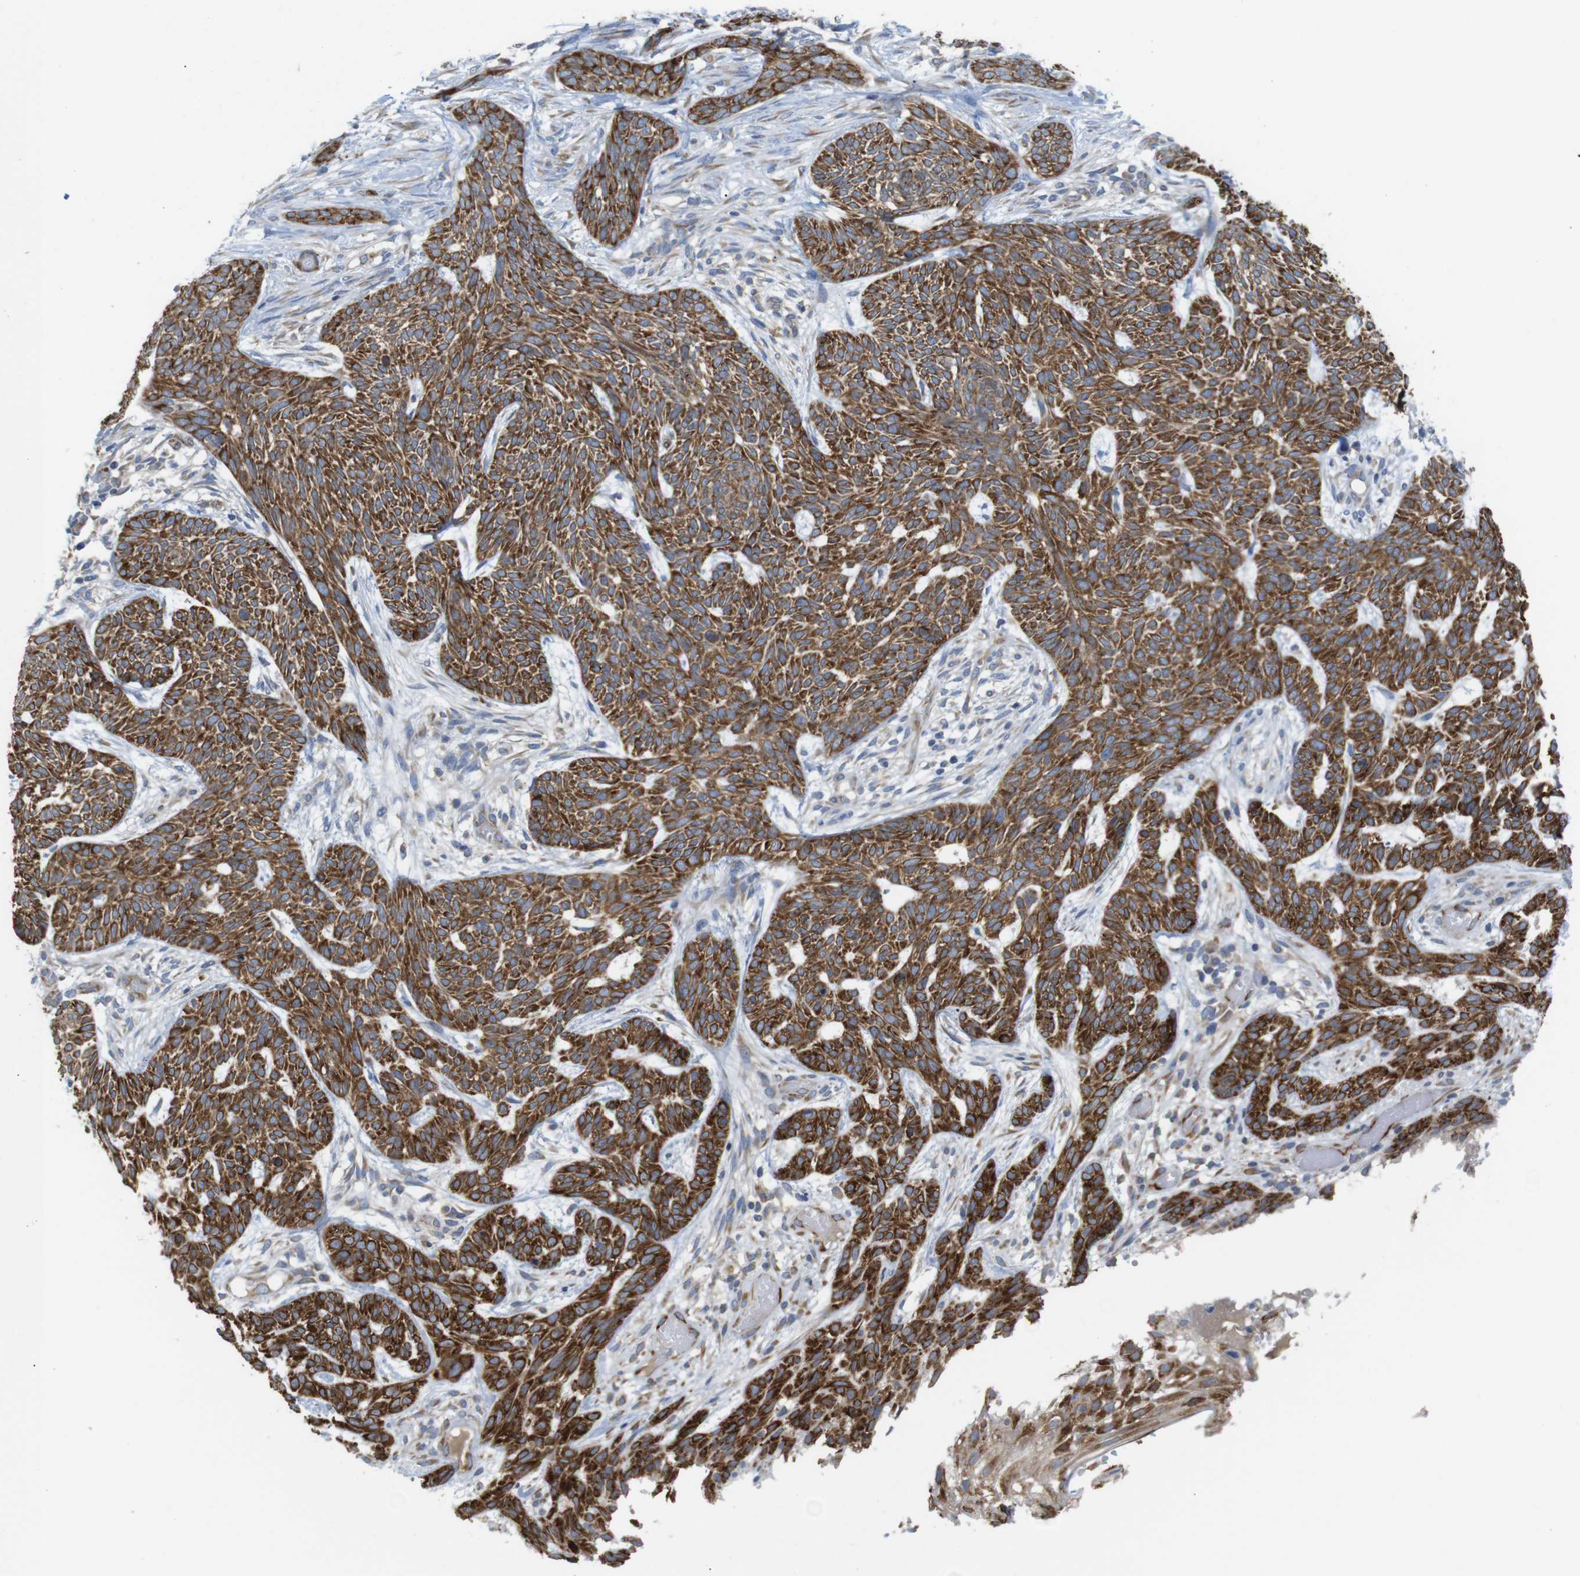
{"staining": {"intensity": "strong", "quantity": ">75%", "location": "cytoplasmic/membranous"}, "tissue": "skin cancer", "cell_type": "Tumor cells", "image_type": "cancer", "snomed": [{"axis": "morphology", "description": "Basal cell carcinoma"}, {"axis": "topography", "description": "Skin"}], "caption": "Brown immunohistochemical staining in human skin basal cell carcinoma displays strong cytoplasmic/membranous expression in about >75% of tumor cells.", "gene": "PCNX2", "patient": {"sex": "female", "age": 59}}